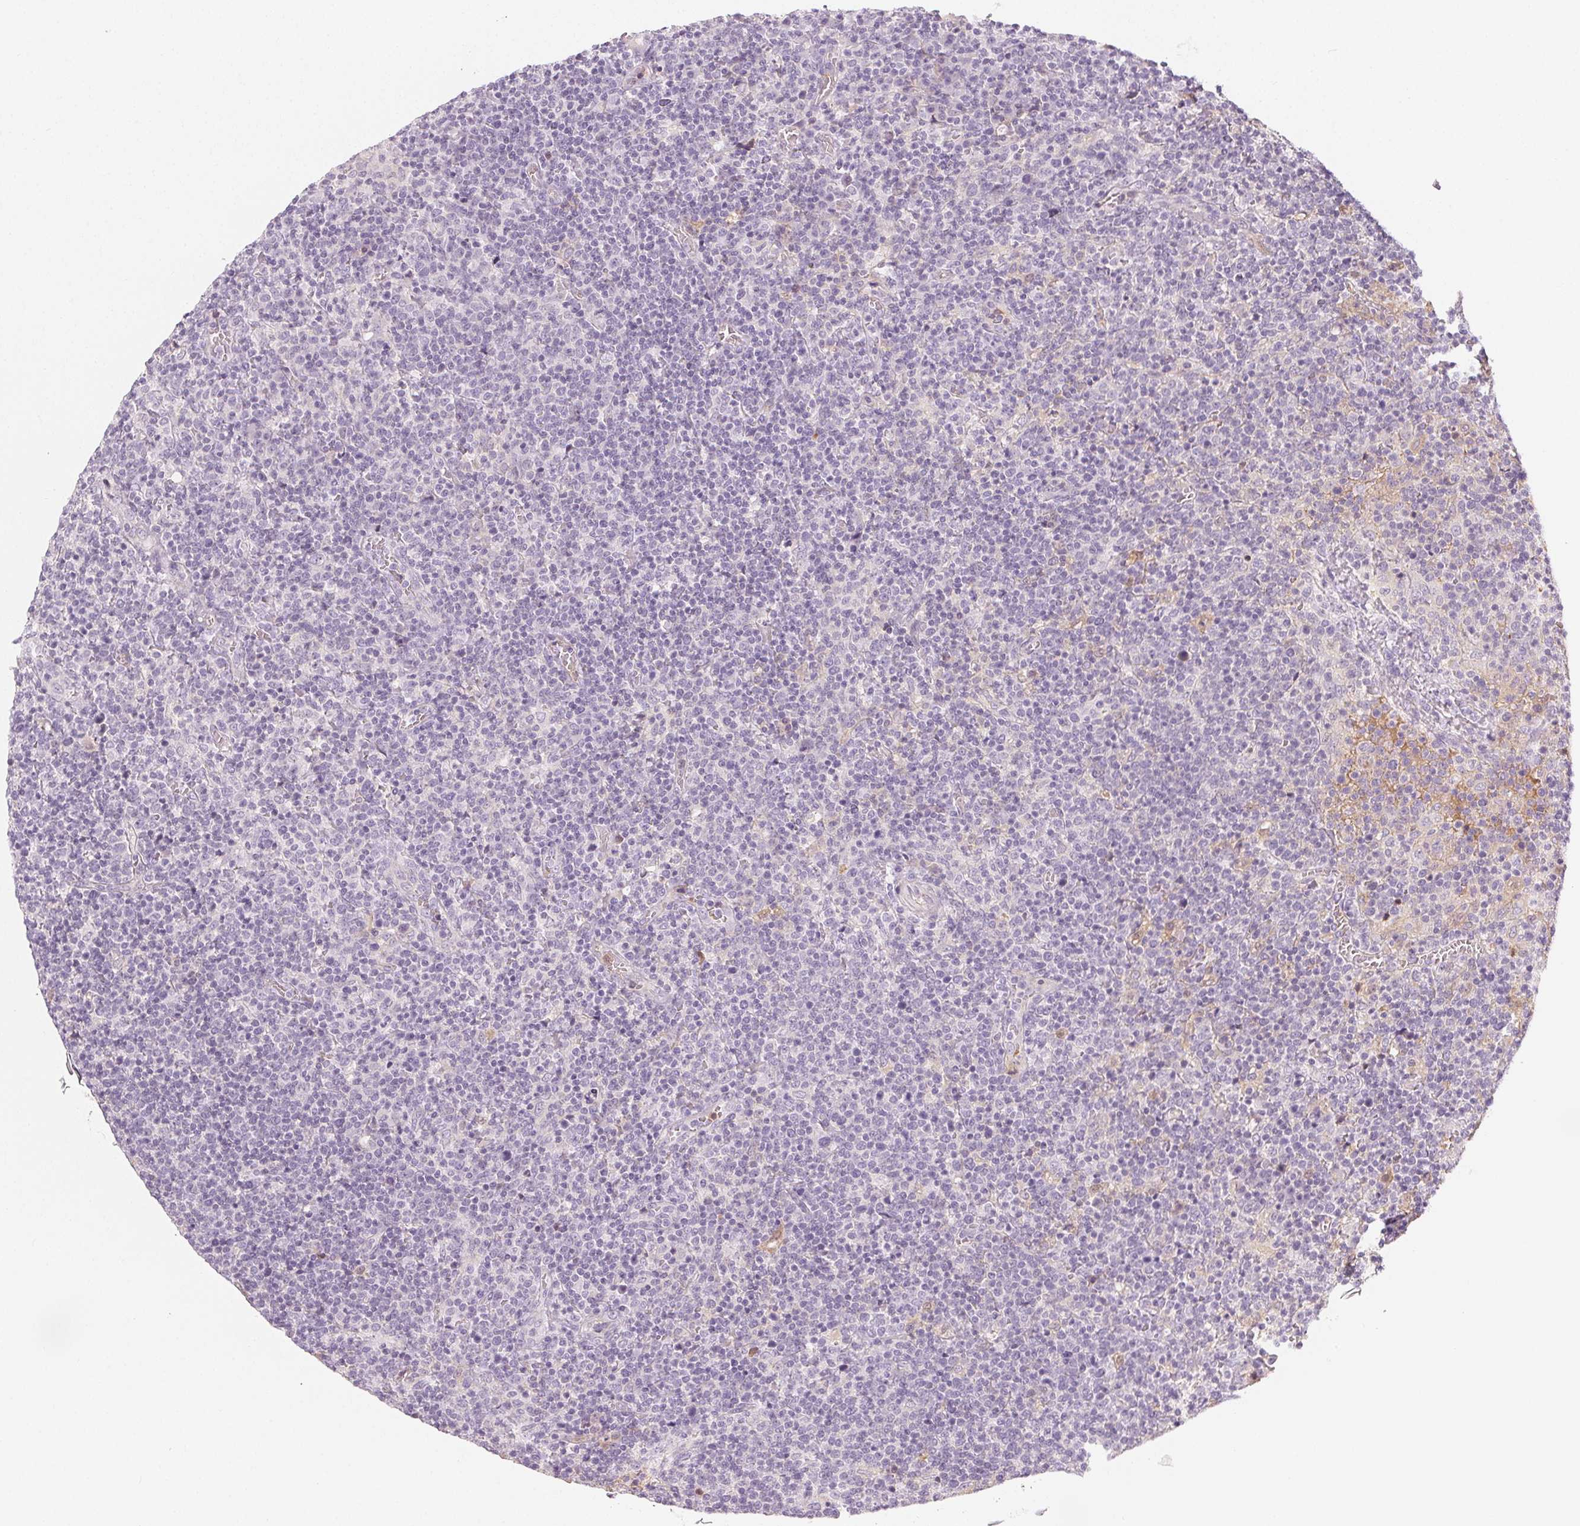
{"staining": {"intensity": "negative", "quantity": "none", "location": "none"}, "tissue": "lymphoma", "cell_type": "Tumor cells", "image_type": "cancer", "snomed": [{"axis": "morphology", "description": "Malignant lymphoma, non-Hodgkin's type, High grade"}, {"axis": "topography", "description": "Lymph node"}], "caption": "DAB immunohistochemical staining of malignant lymphoma, non-Hodgkin's type (high-grade) exhibits no significant positivity in tumor cells.", "gene": "AFM", "patient": {"sex": "male", "age": 61}}